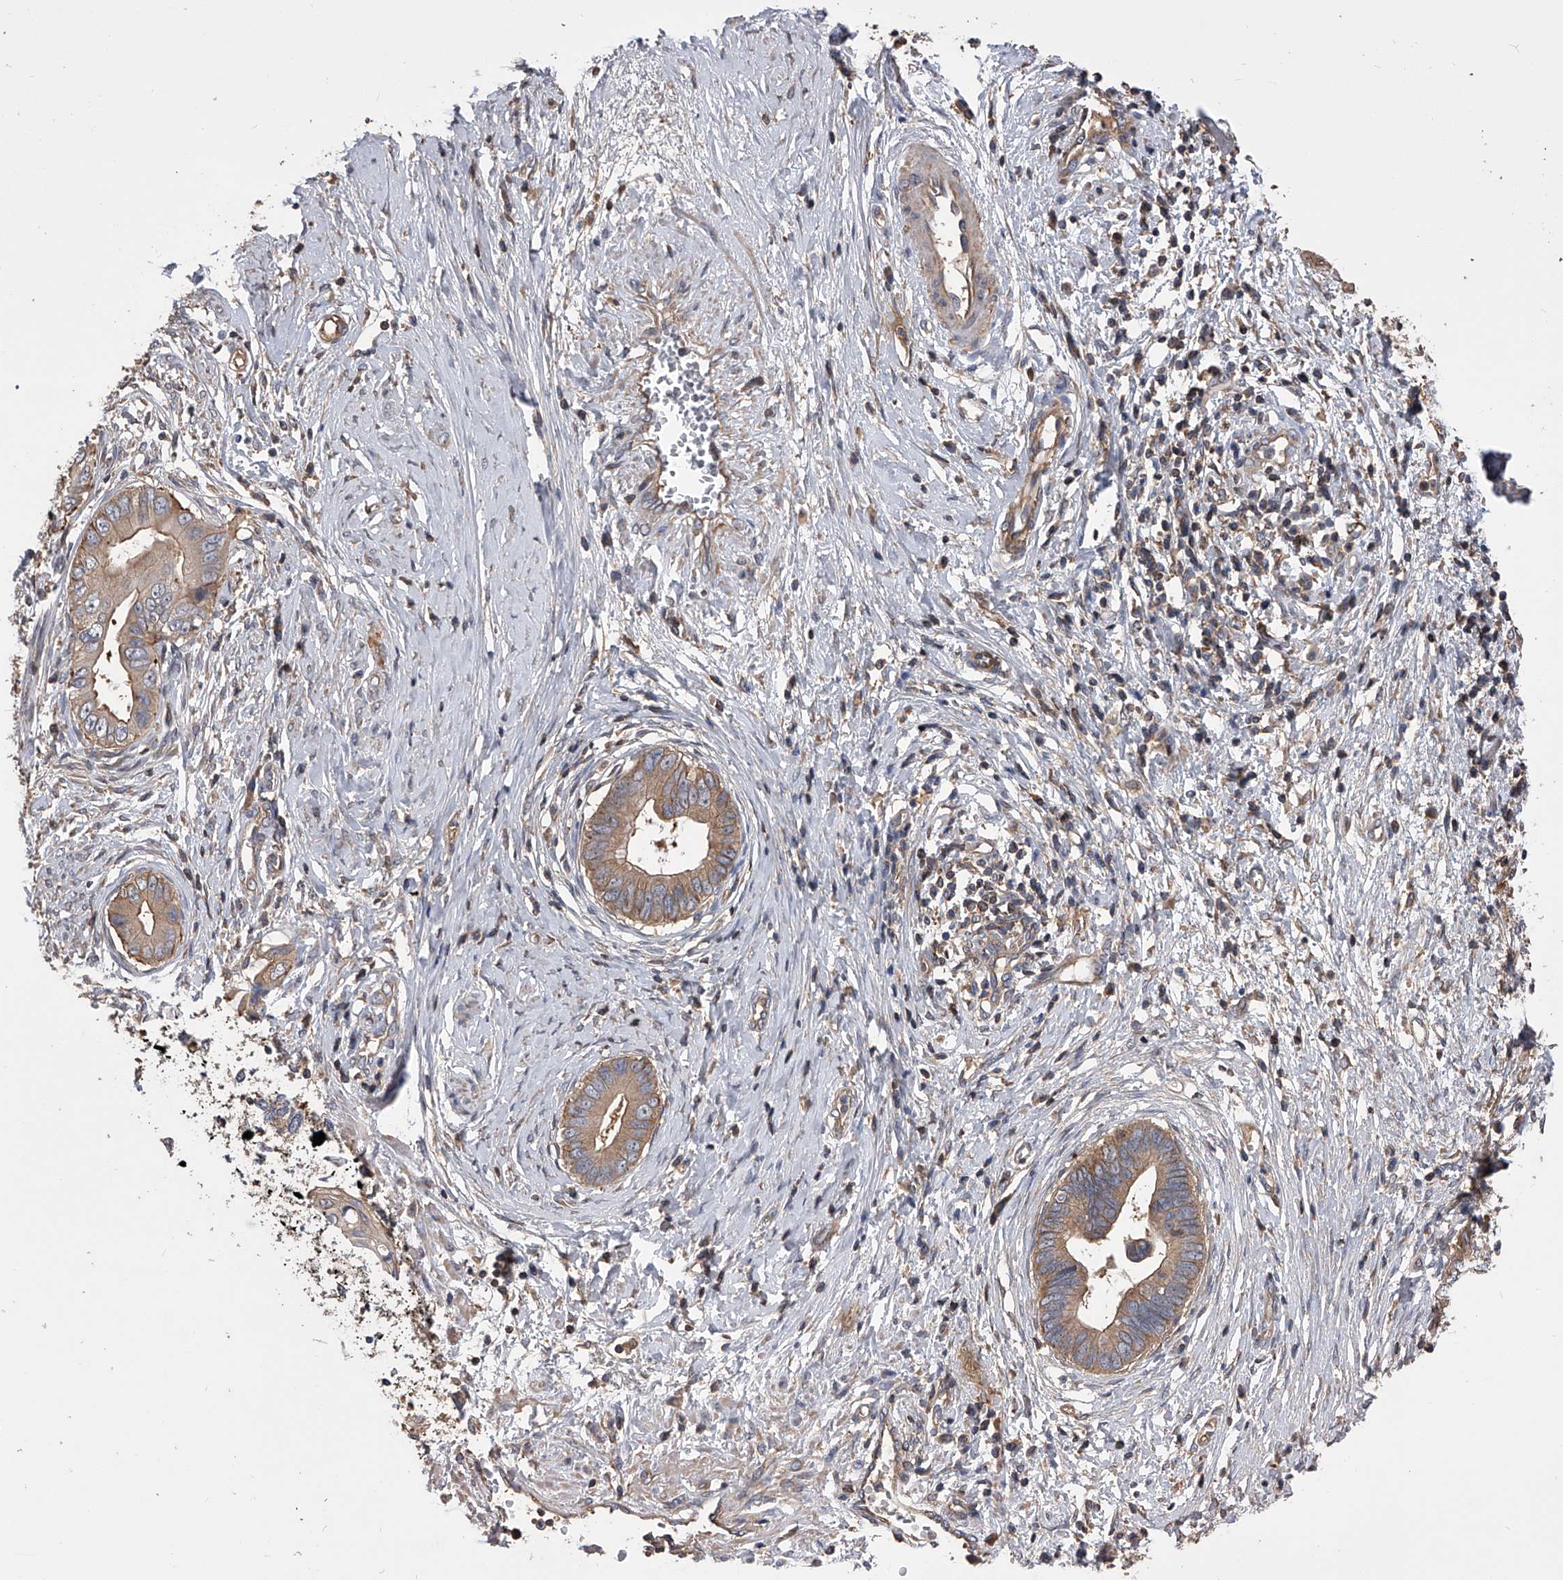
{"staining": {"intensity": "moderate", "quantity": ">75%", "location": "cytoplasmic/membranous"}, "tissue": "cervical cancer", "cell_type": "Tumor cells", "image_type": "cancer", "snomed": [{"axis": "morphology", "description": "Adenocarcinoma, NOS"}, {"axis": "topography", "description": "Cervix"}], "caption": "Cervical cancer (adenocarcinoma) stained with a protein marker exhibits moderate staining in tumor cells.", "gene": "CUL7", "patient": {"sex": "female", "age": 44}}